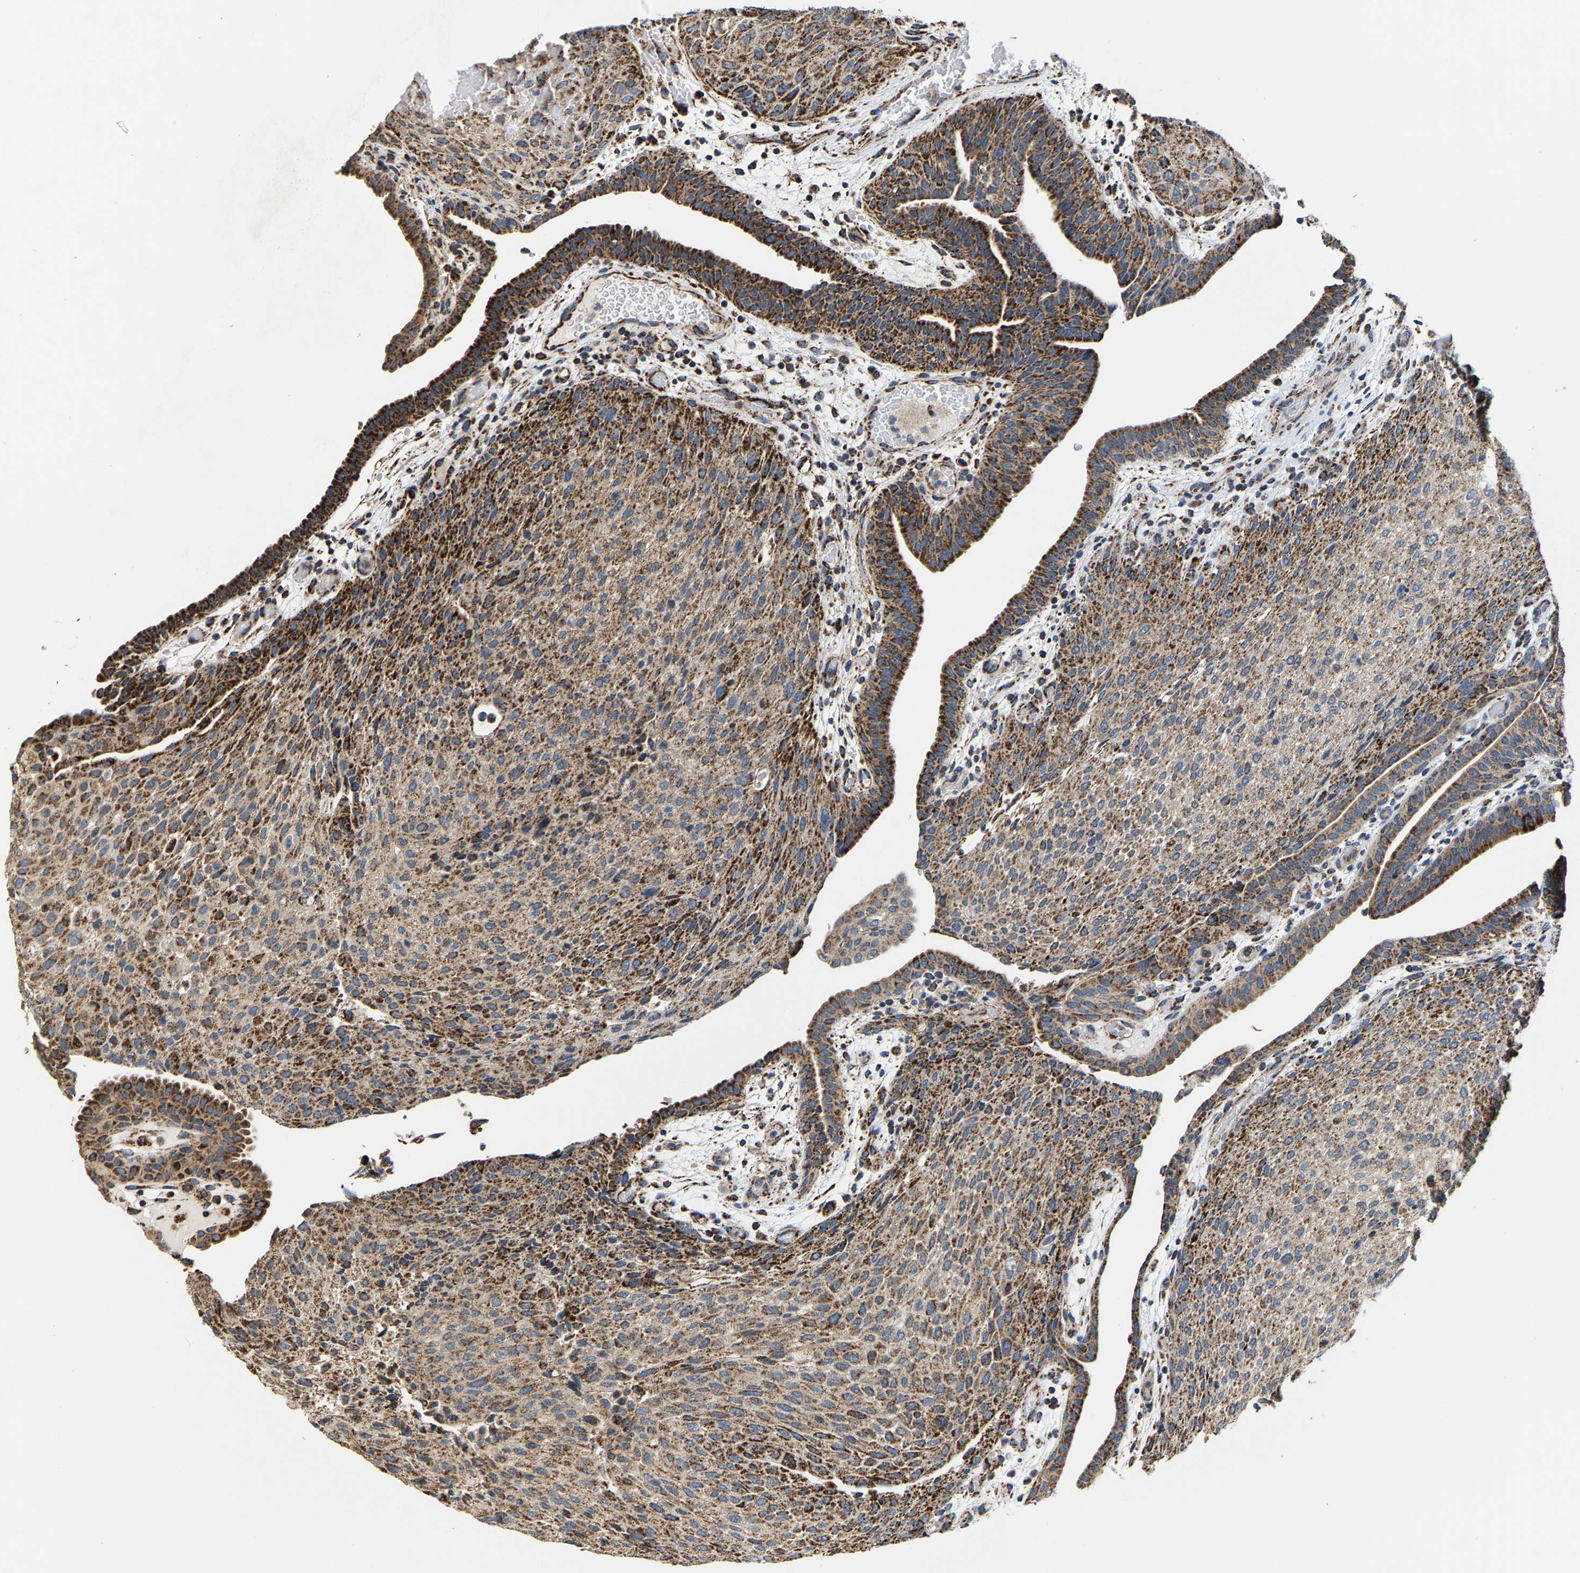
{"staining": {"intensity": "moderate", "quantity": ">75%", "location": "cytoplasmic/membranous"}, "tissue": "urothelial cancer", "cell_type": "Tumor cells", "image_type": "cancer", "snomed": [{"axis": "morphology", "description": "Urothelial carcinoma, Low grade"}, {"axis": "morphology", "description": "Urothelial carcinoma, High grade"}, {"axis": "topography", "description": "Urinary bladder"}], "caption": "Brown immunohistochemical staining in urothelial cancer displays moderate cytoplasmic/membranous positivity in approximately >75% of tumor cells. (IHC, brightfield microscopy, high magnification).", "gene": "SHMT2", "patient": {"sex": "male", "age": 35}}